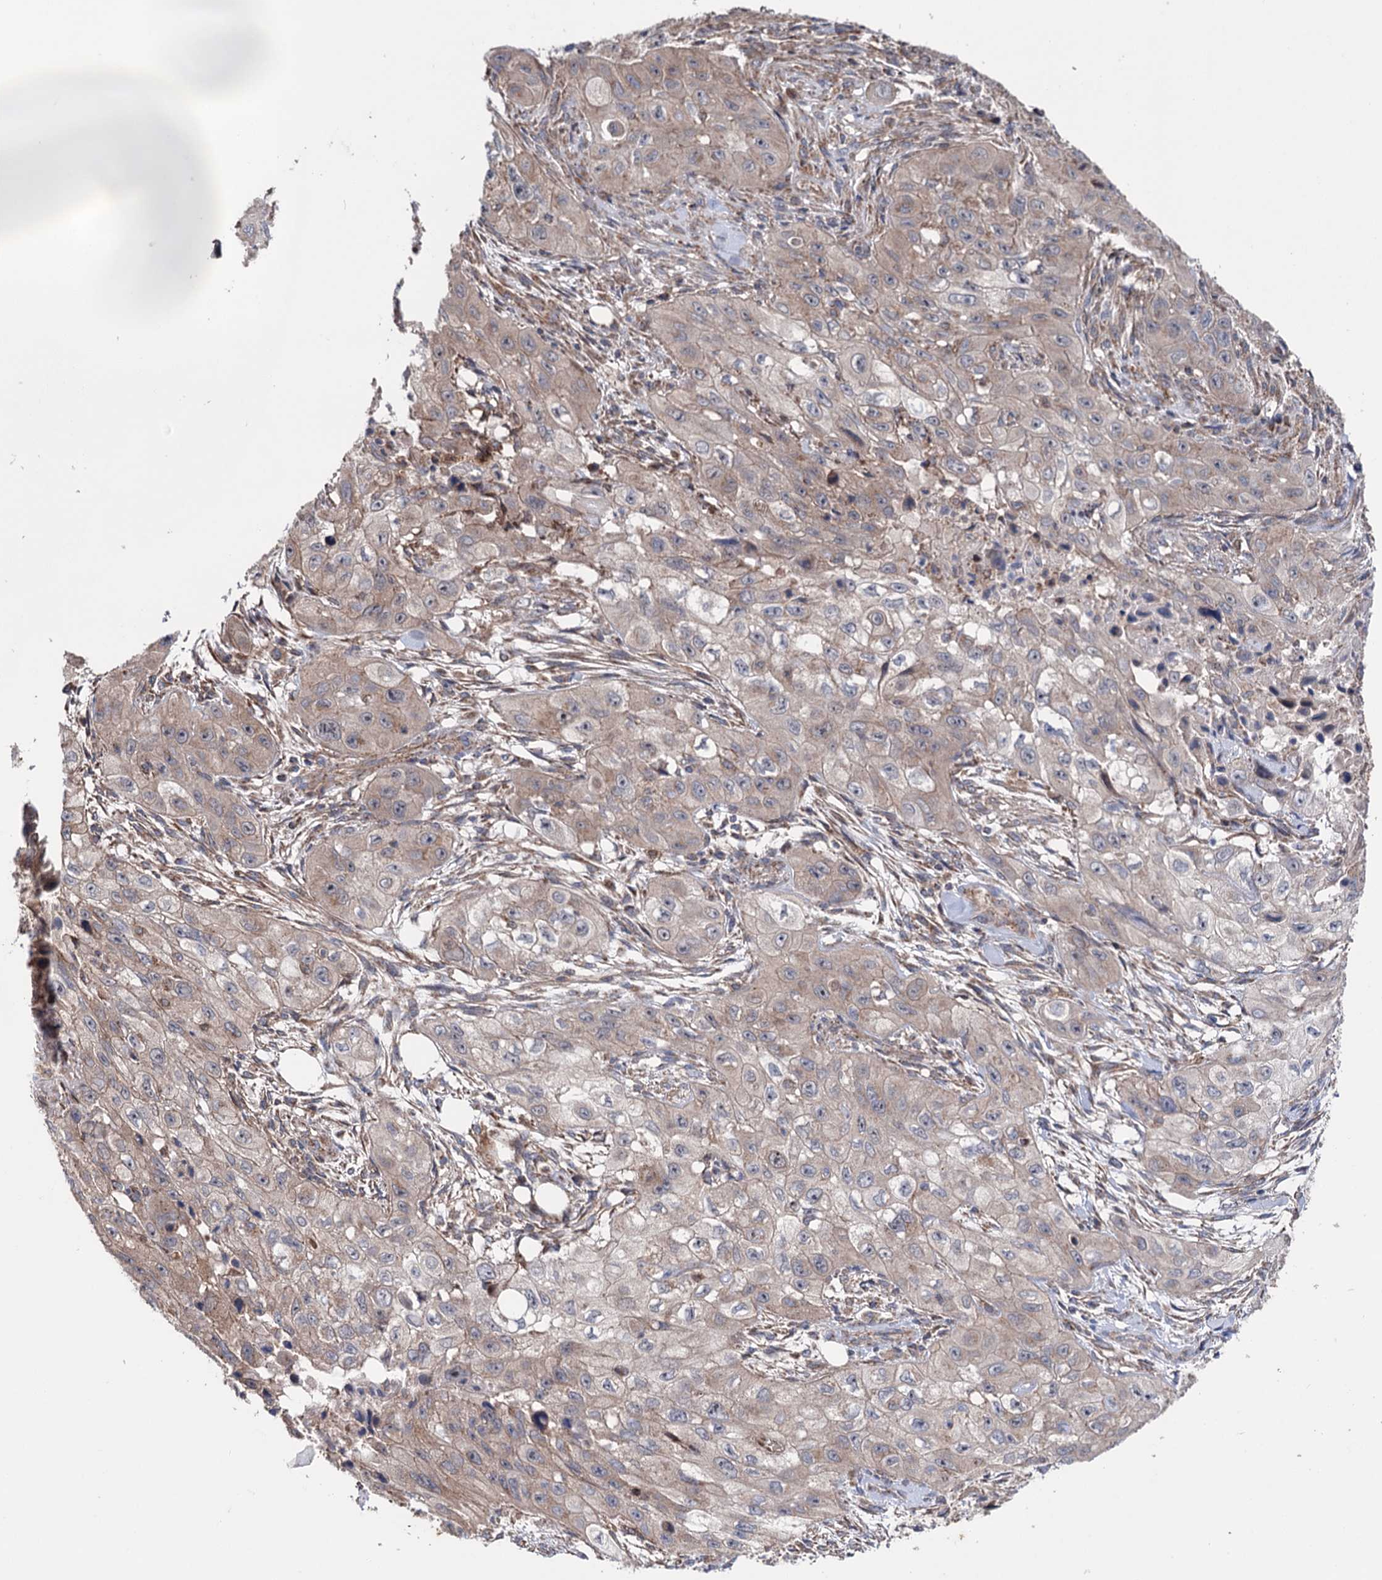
{"staining": {"intensity": "weak", "quantity": "25%-75%", "location": "cytoplasmic/membranous"}, "tissue": "skin cancer", "cell_type": "Tumor cells", "image_type": "cancer", "snomed": [{"axis": "morphology", "description": "Squamous cell carcinoma, NOS"}, {"axis": "topography", "description": "Skin"}, {"axis": "topography", "description": "Subcutis"}], "caption": "A photomicrograph showing weak cytoplasmic/membranous positivity in about 25%-75% of tumor cells in skin cancer, as visualized by brown immunohistochemical staining.", "gene": "SUCLA2", "patient": {"sex": "male", "age": 73}}